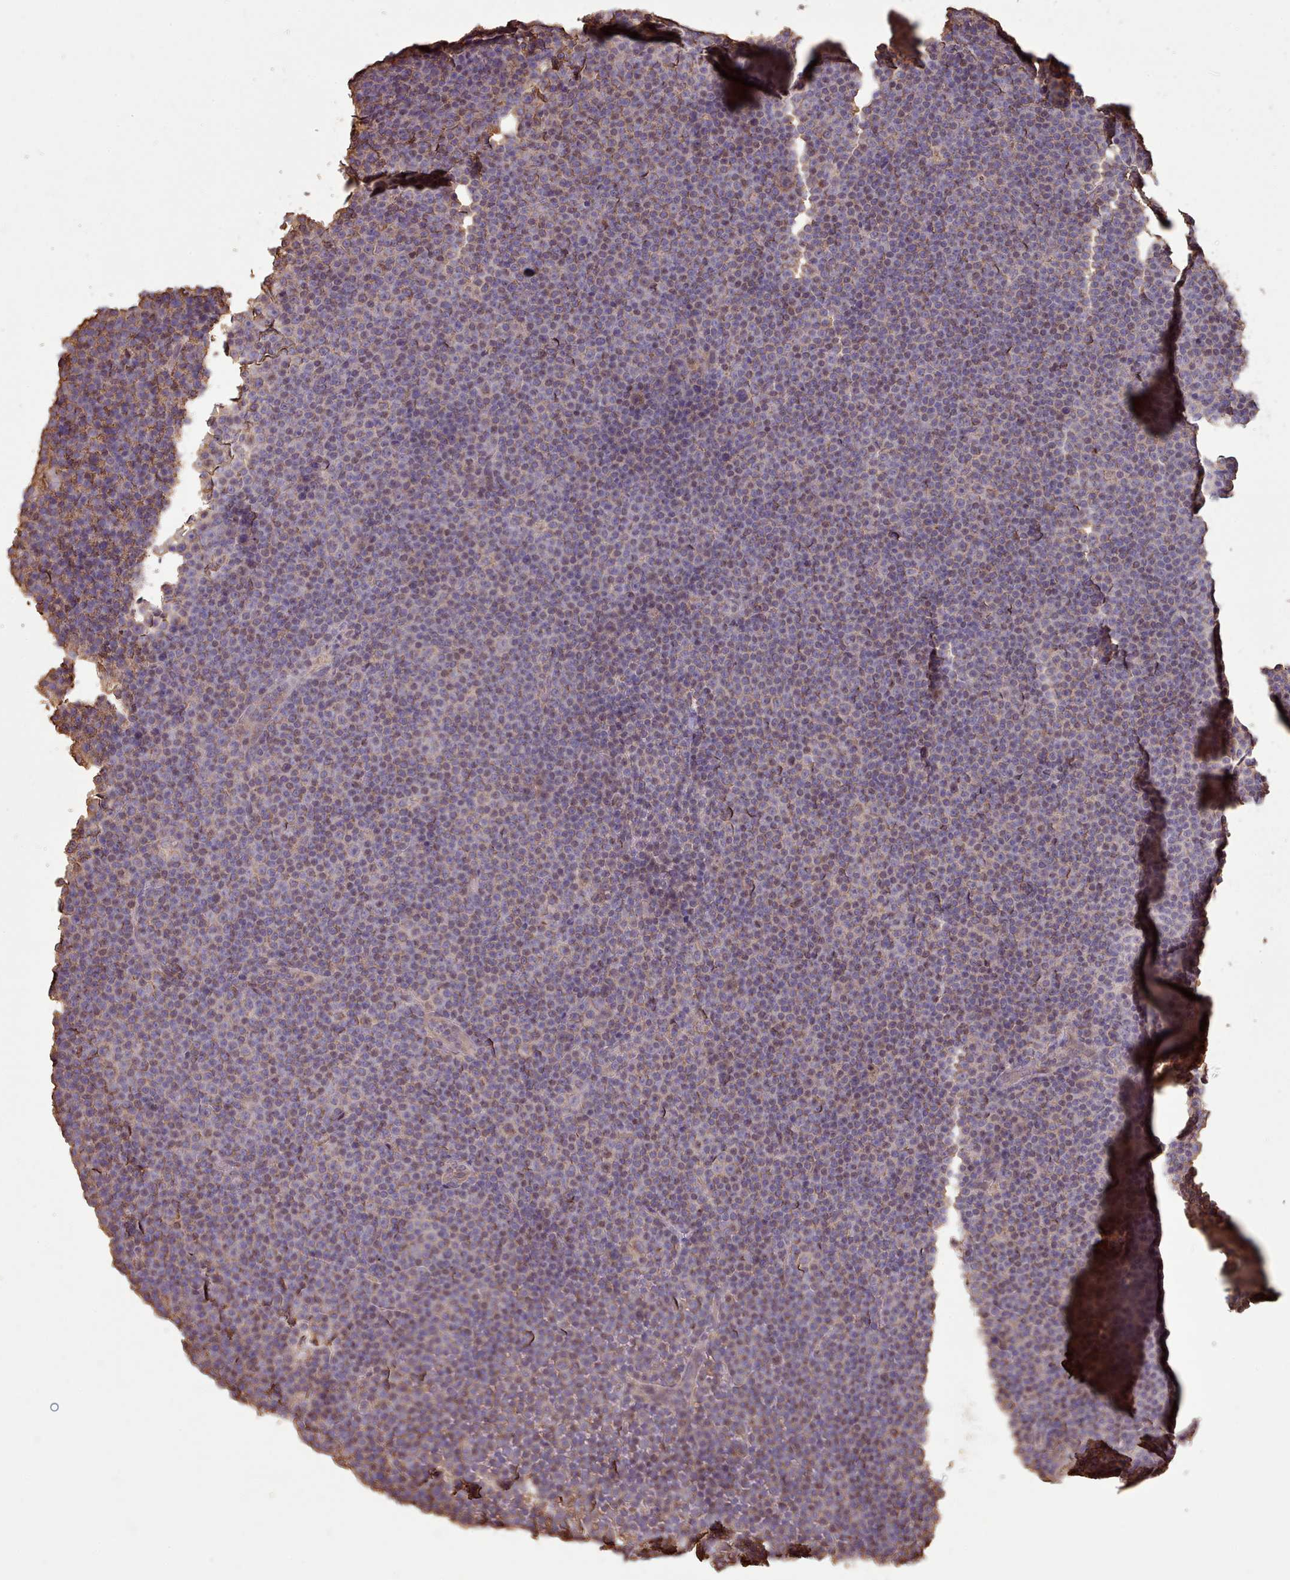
{"staining": {"intensity": "weak", "quantity": "<25%", "location": "cytoplasmic/membranous"}, "tissue": "lymphoma", "cell_type": "Tumor cells", "image_type": "cancer", "snomed": [{"axis": "morphology", "description": "Malignant lymphoma, non-Hodgkin's type, Low grade"}, {"axis": "topography", "description": "Lymph node"}], "caption": "Tumor cells are negative for protein expression in human lymphoma.", "gene": "METRN", "patient": {"sex": "female", "age": 67}}